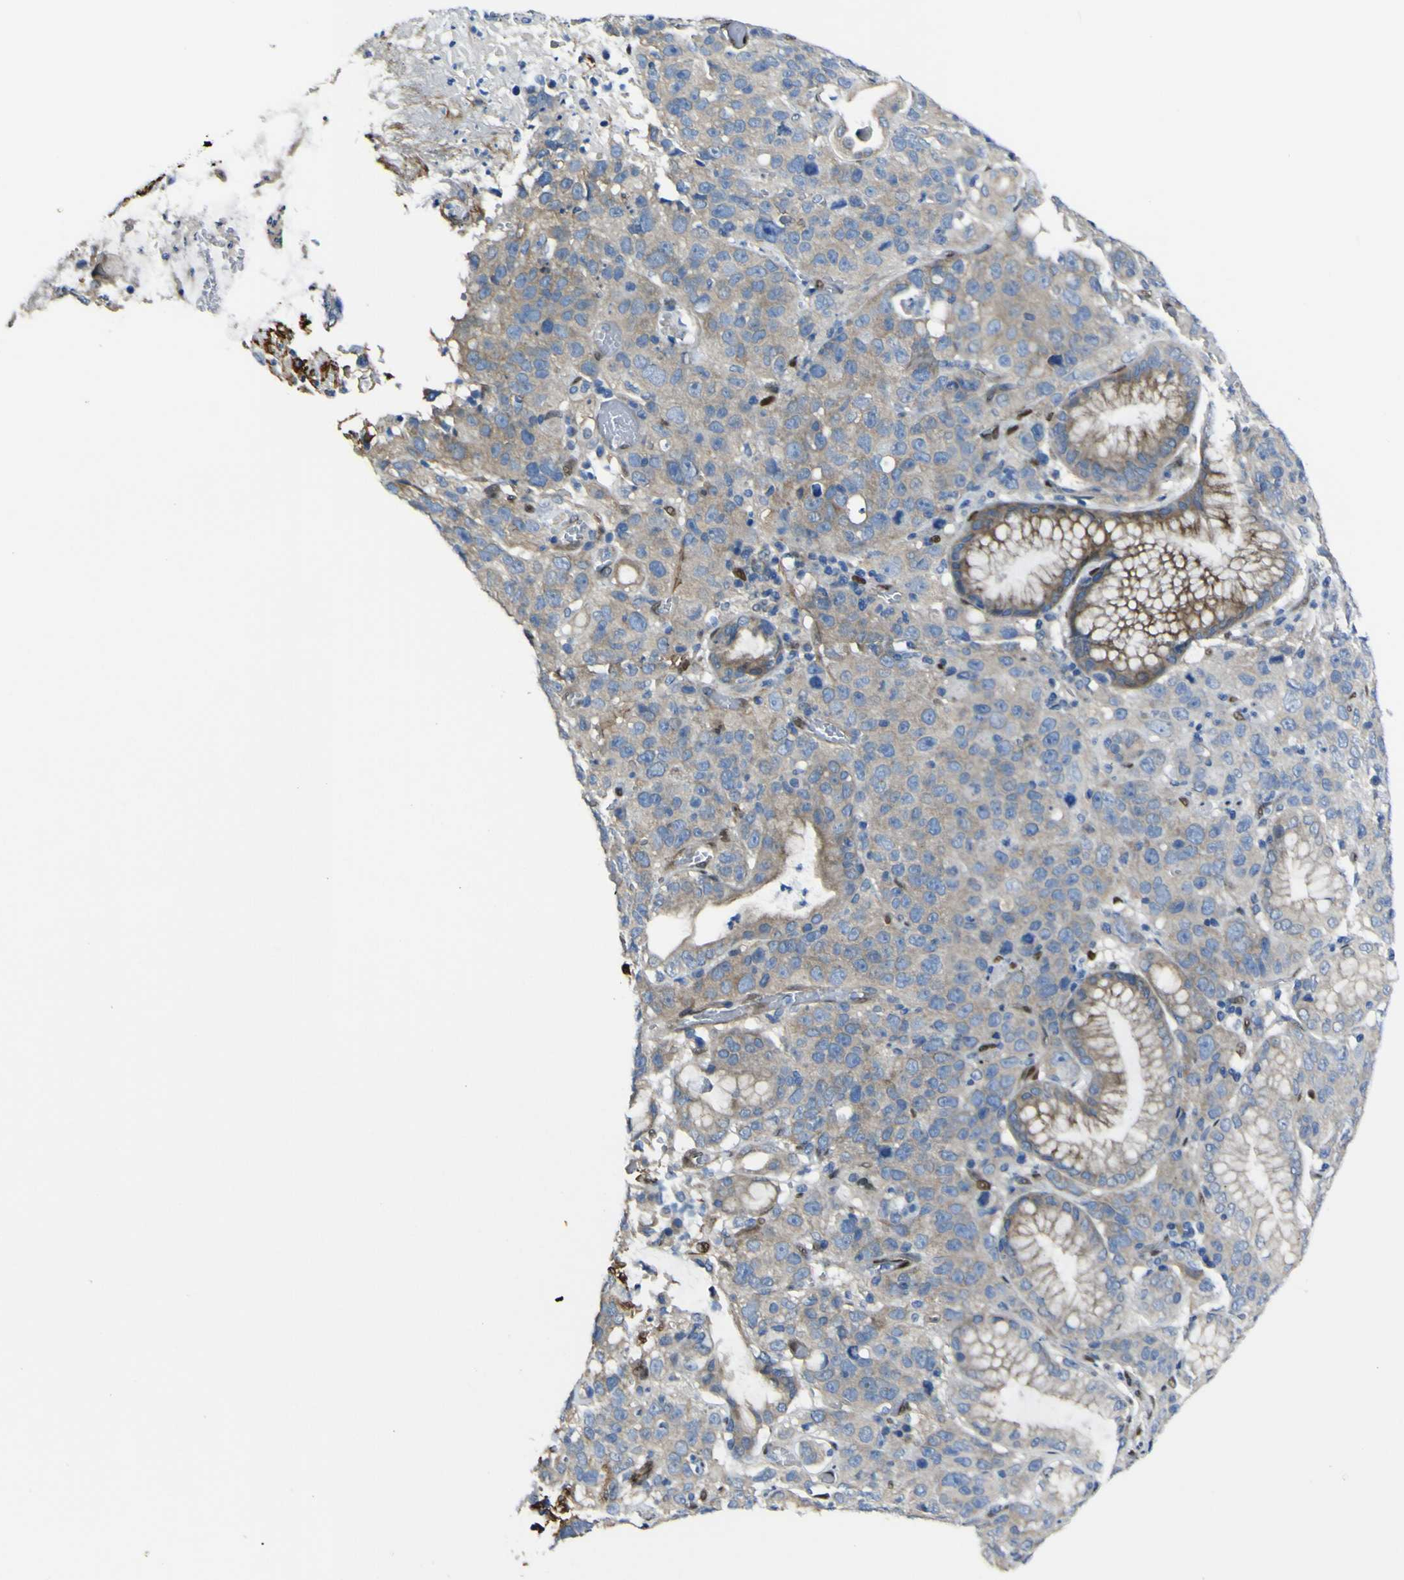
{"staining": {"intensity": "moderate", "quantity": ">75%", "location": "cytoplasmic/membranous"}, "tissue": "stomach cancer", "cell_type": "Tumor cells", "image_type": "cancer", "snomed": [{"axis": "morphology", "description": "Adenocarcinoma, NOS"}, {"axis": "topography", "description": "Stomach"}], "caption": "DAB (3,3'-diaminobenzidine) immunohistochemical staining of stomach cancer demonstrates moderate cytoplasmic/membranous protein staining in approximately >75% of tumor cells. (IHC, brightfield microscopy, high magnification).", "gene": "LRRN1", "patient": {"sex": "male", "age": 48}}